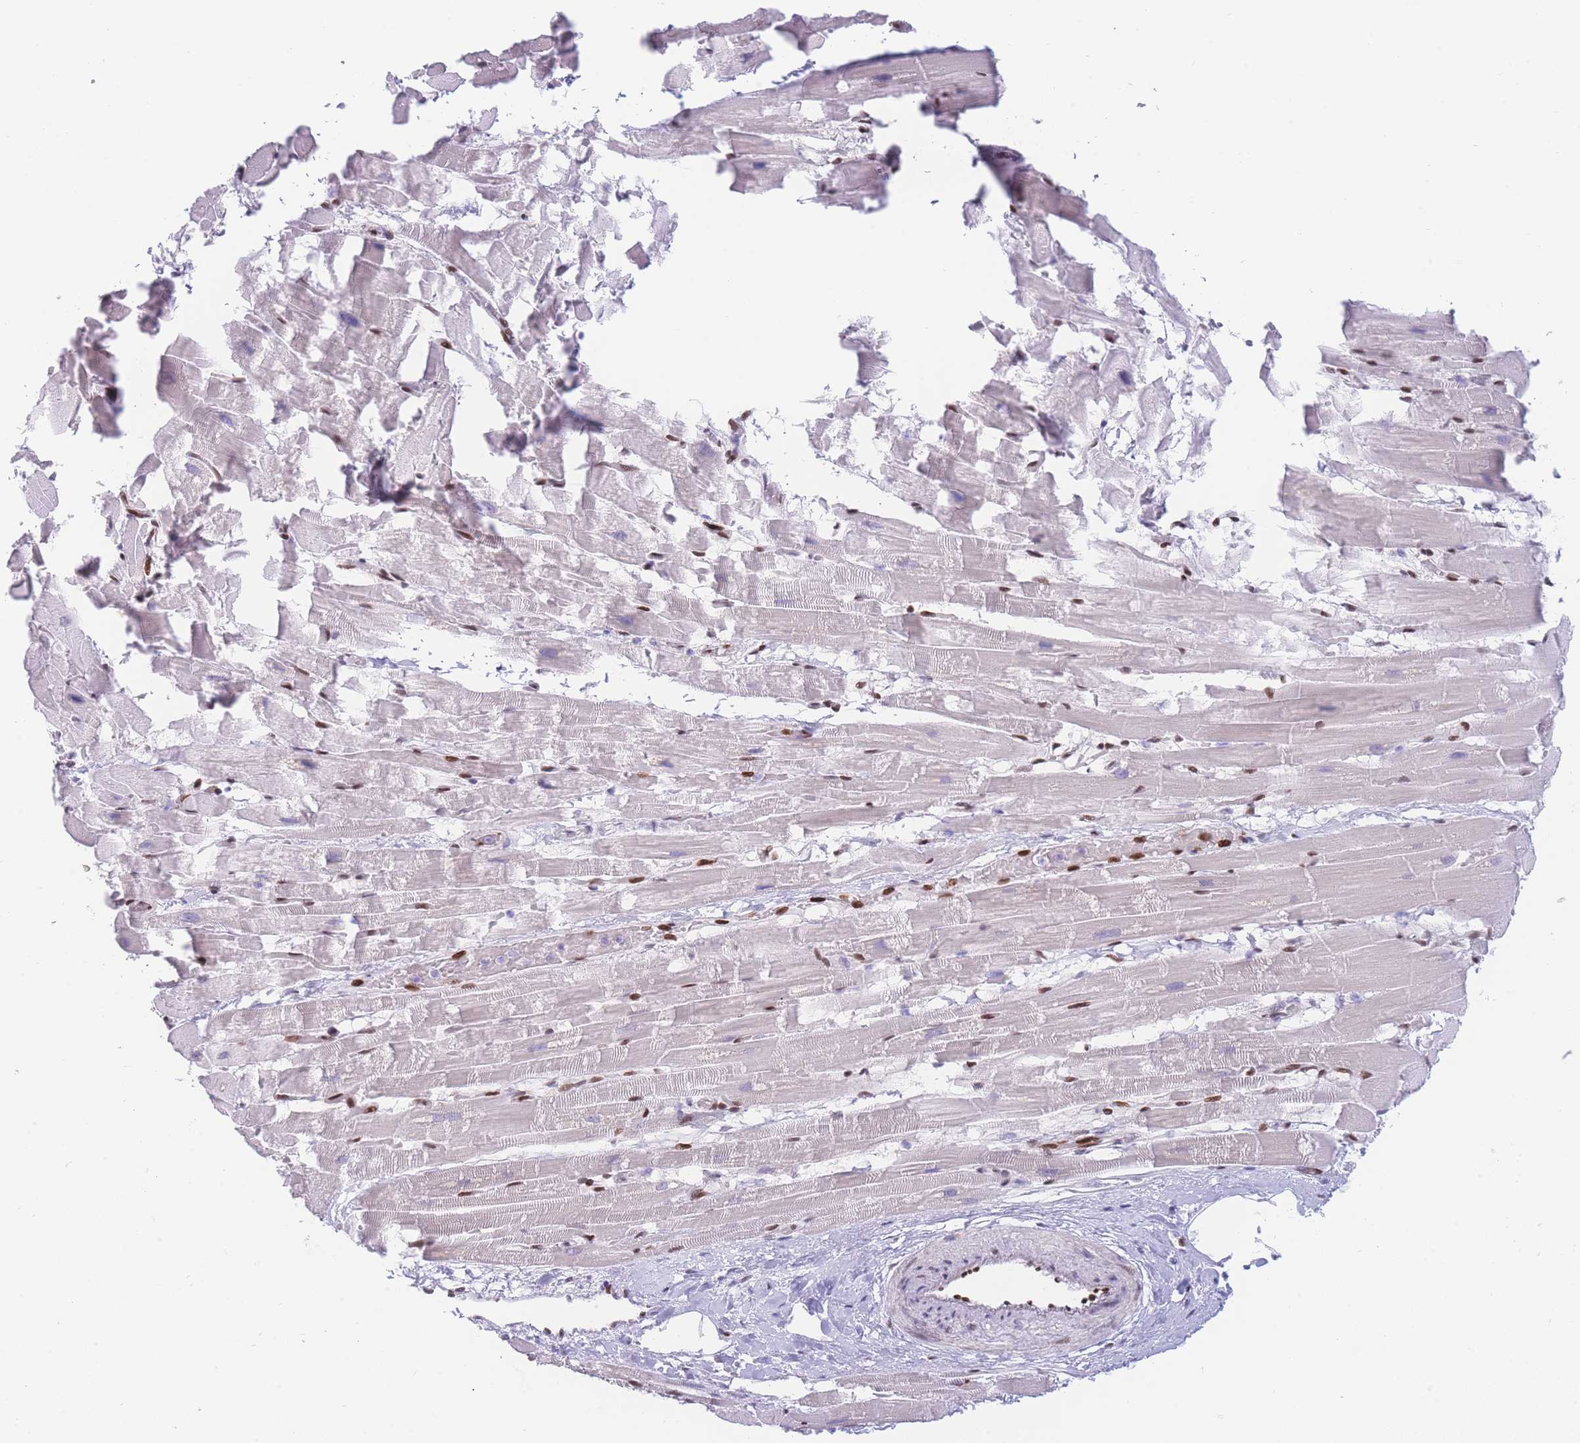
{"staining": {"intensity": "negative", "quantity": "none", "location": "none"}, "tissue": "heart muscle", "cell_type": "Cardiomyocytes", "image_type": "normal", "snomed": [{"axis": "morphology", "description": "Normal tissue, NOS"}, {"axis": "topography", "description": "Heart"}], "caption": "The image reveals no staining of cardiomyocytes in normal heart muscle.", "gene": "PSMB5", "patient": {"sex": "male", "age": 37}}